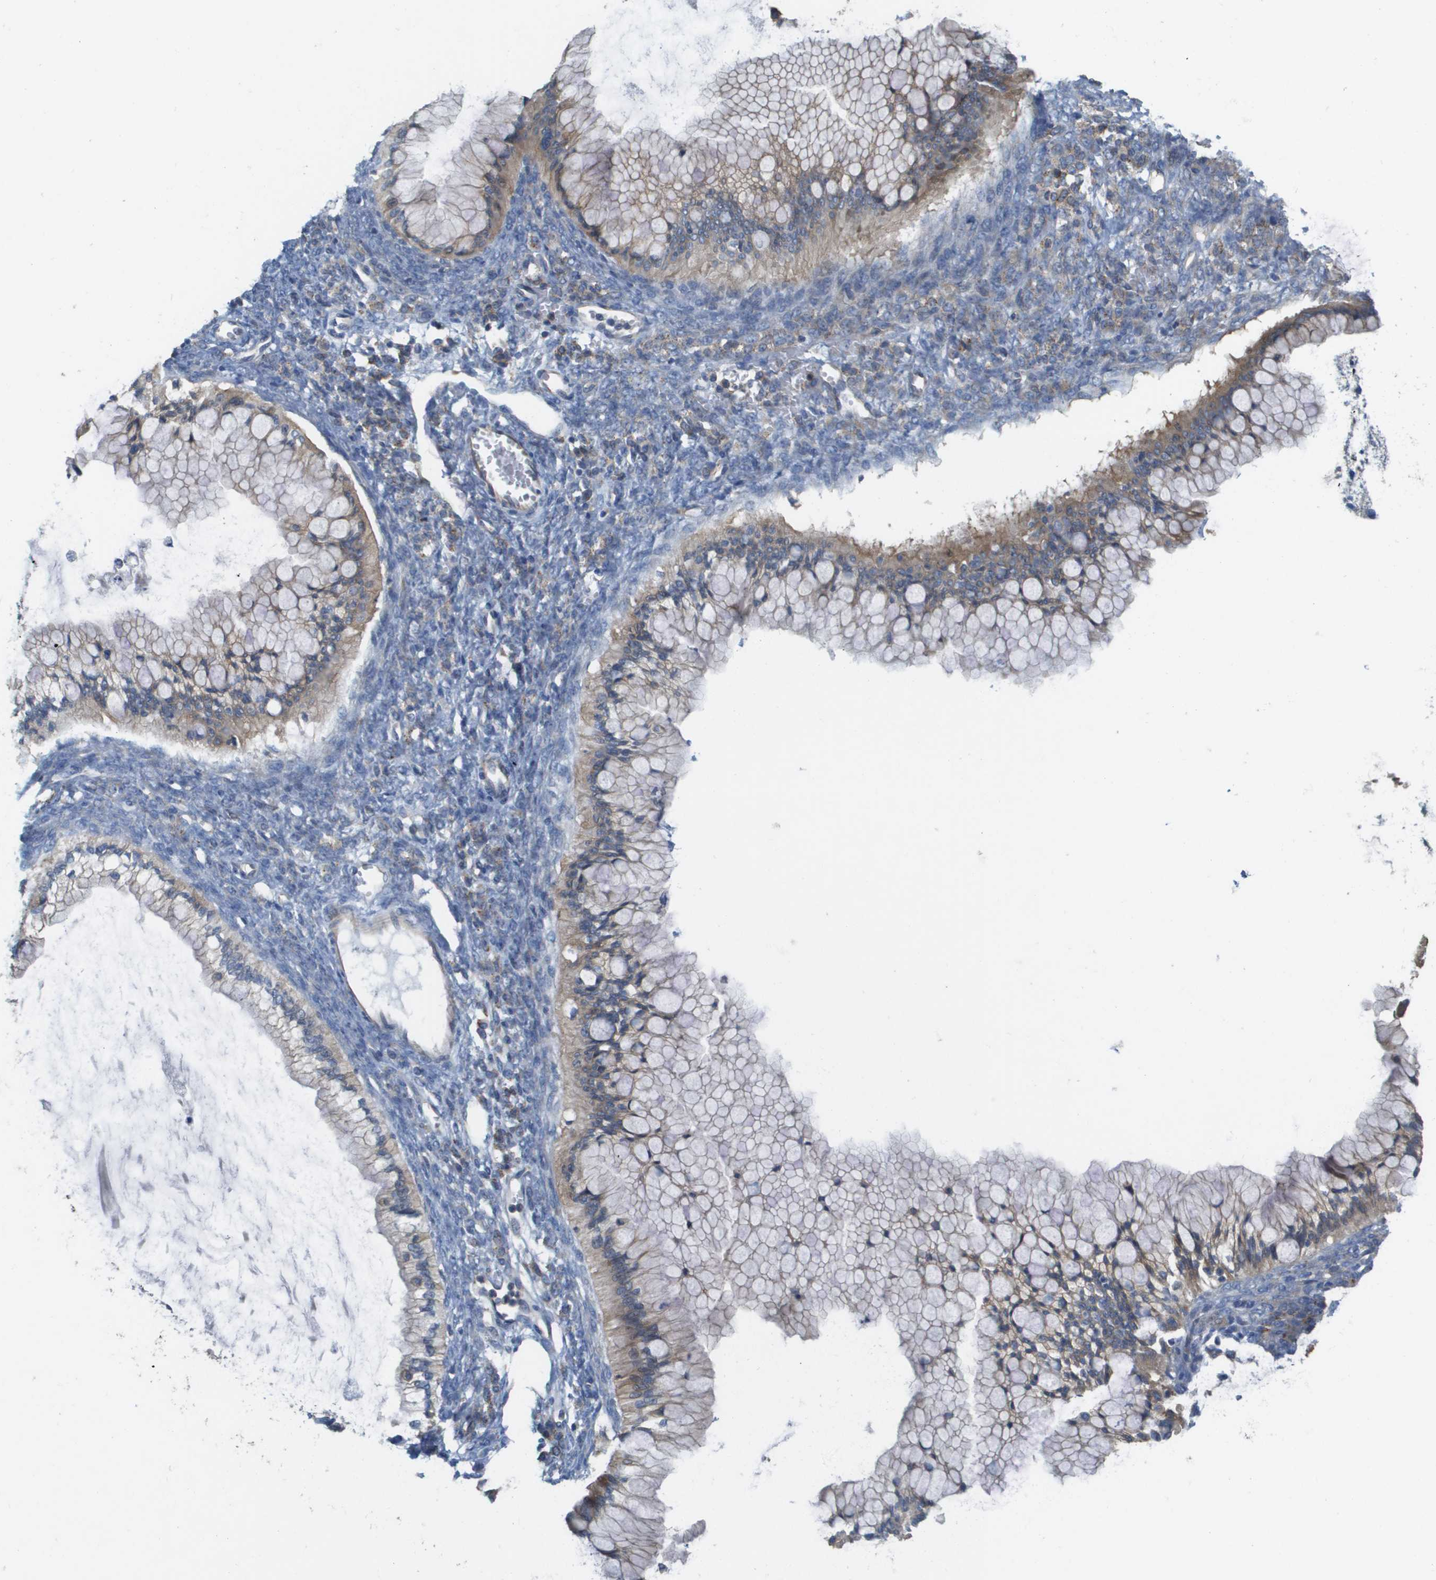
{"staining": {"intensity": "weak", "quantity": ">75%", "location": "cytoplasmic/membranous"}, "tissue": "ovarian cancer", "cell_type": "Tumor cells", "image_type": "cancer", "snomed": [{"axis": "morphology", "description": "Cystadenocarcinoma, mucinous, NOS"}, {"axis": "topography", "description": "Ovary"}], "caption": "There is low levels of weak cytoplasmic/membranous positivity in tumor cells of ovarian mucinous cystadenocarcinoma, as demonstrated by immunohistochemical staining (brown color).", "gene": "CASP10", "patient": {"sex": "female", "age": 57}}